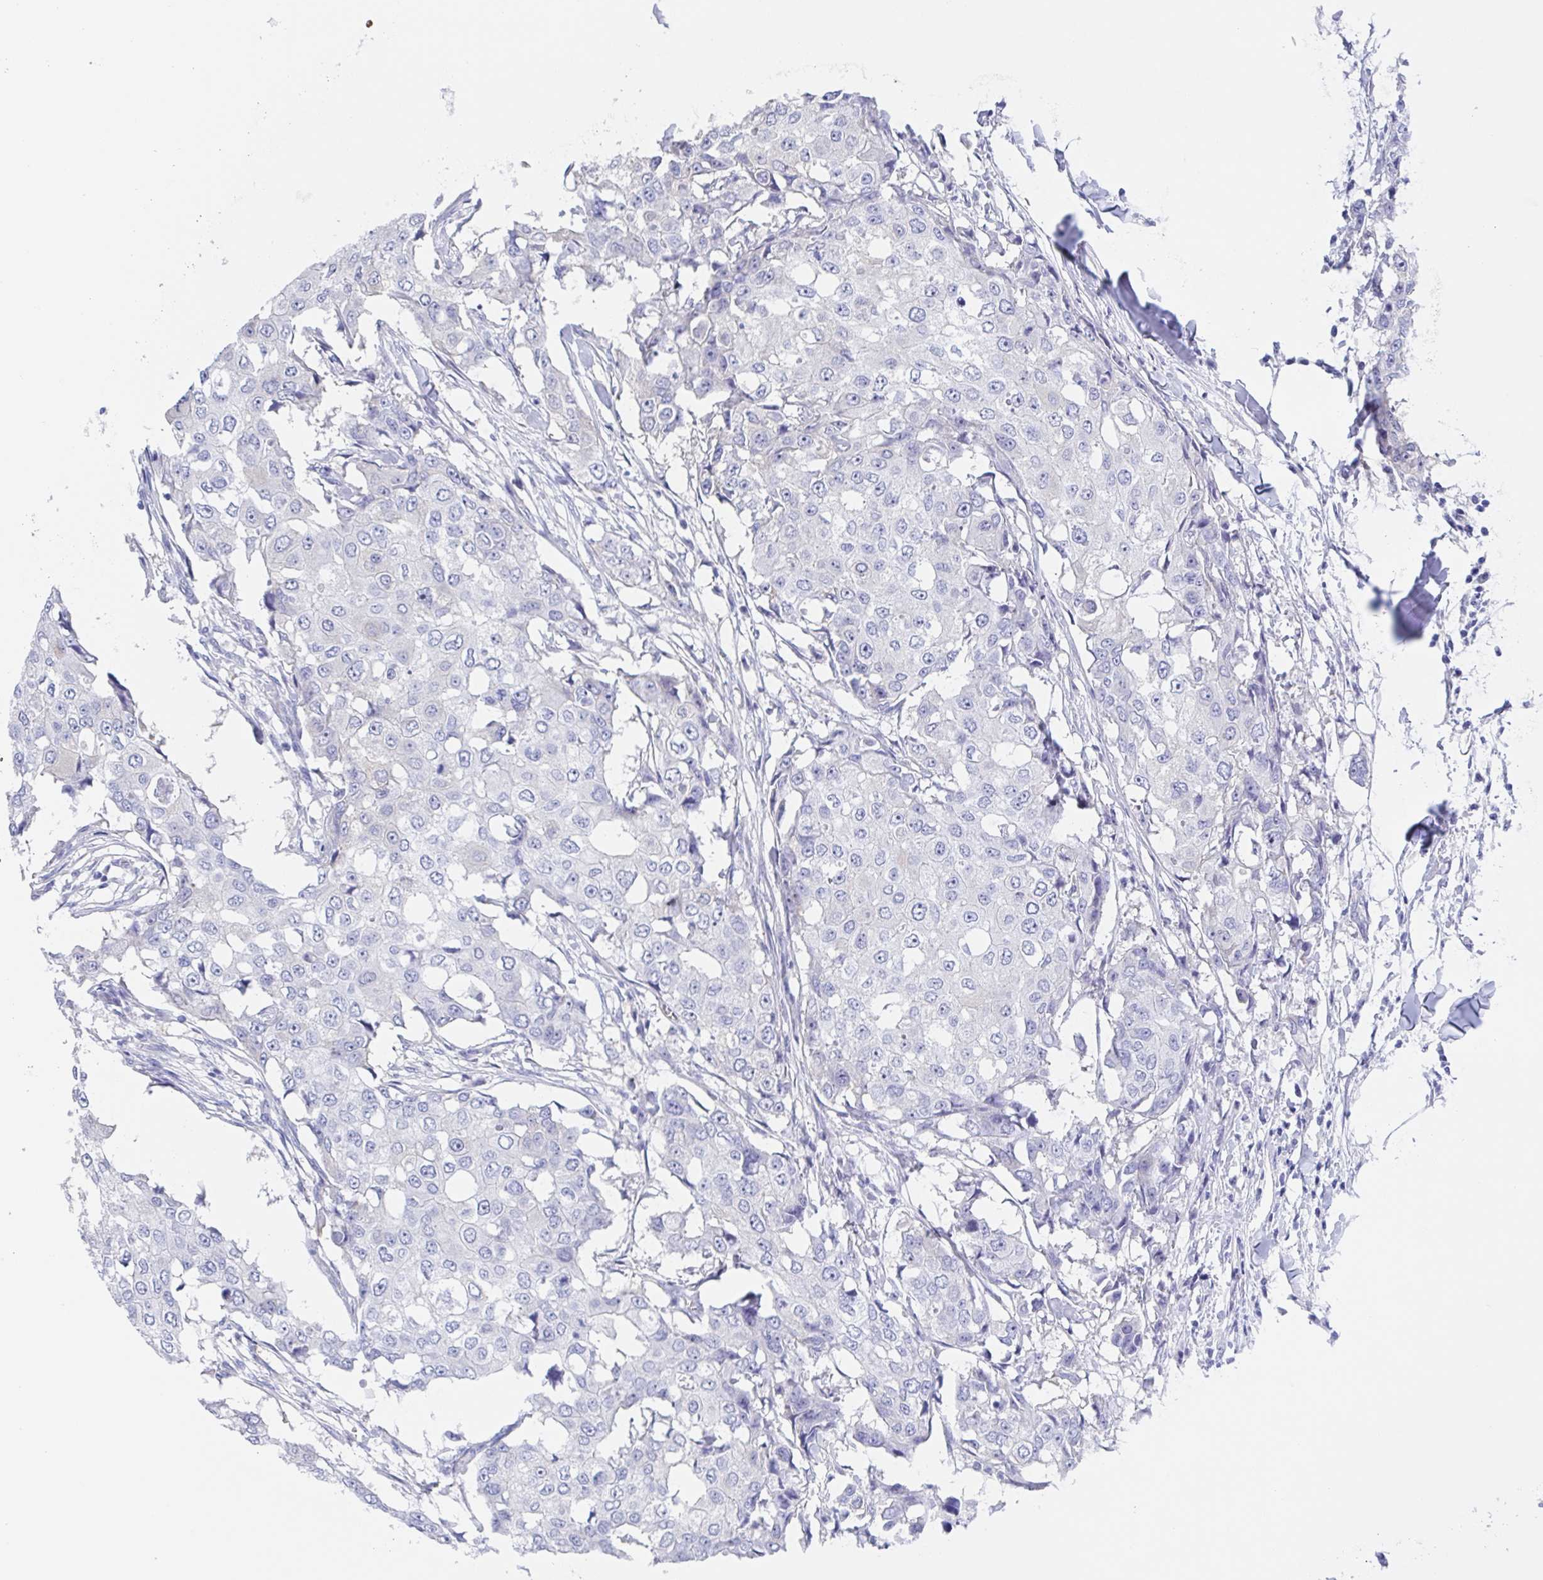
{"staining": {"intensity": "negative", "quantity": "none", "location": "none"}, "tissue": "breast cancer", "cell_type": "Tumor cells", "image_type": "cancer", "snomed": [{"axis": "morphology", "description": "Duct carcinoma"}, {"axis": "topography", "description": "Breast"}], "caption": "Breast intraductal carcinoma was stained to show a protein in brown. There is no significant expression in tumor cells.", "gene": "MUCL3", "patient": {"sex": "female", "age": 27}}